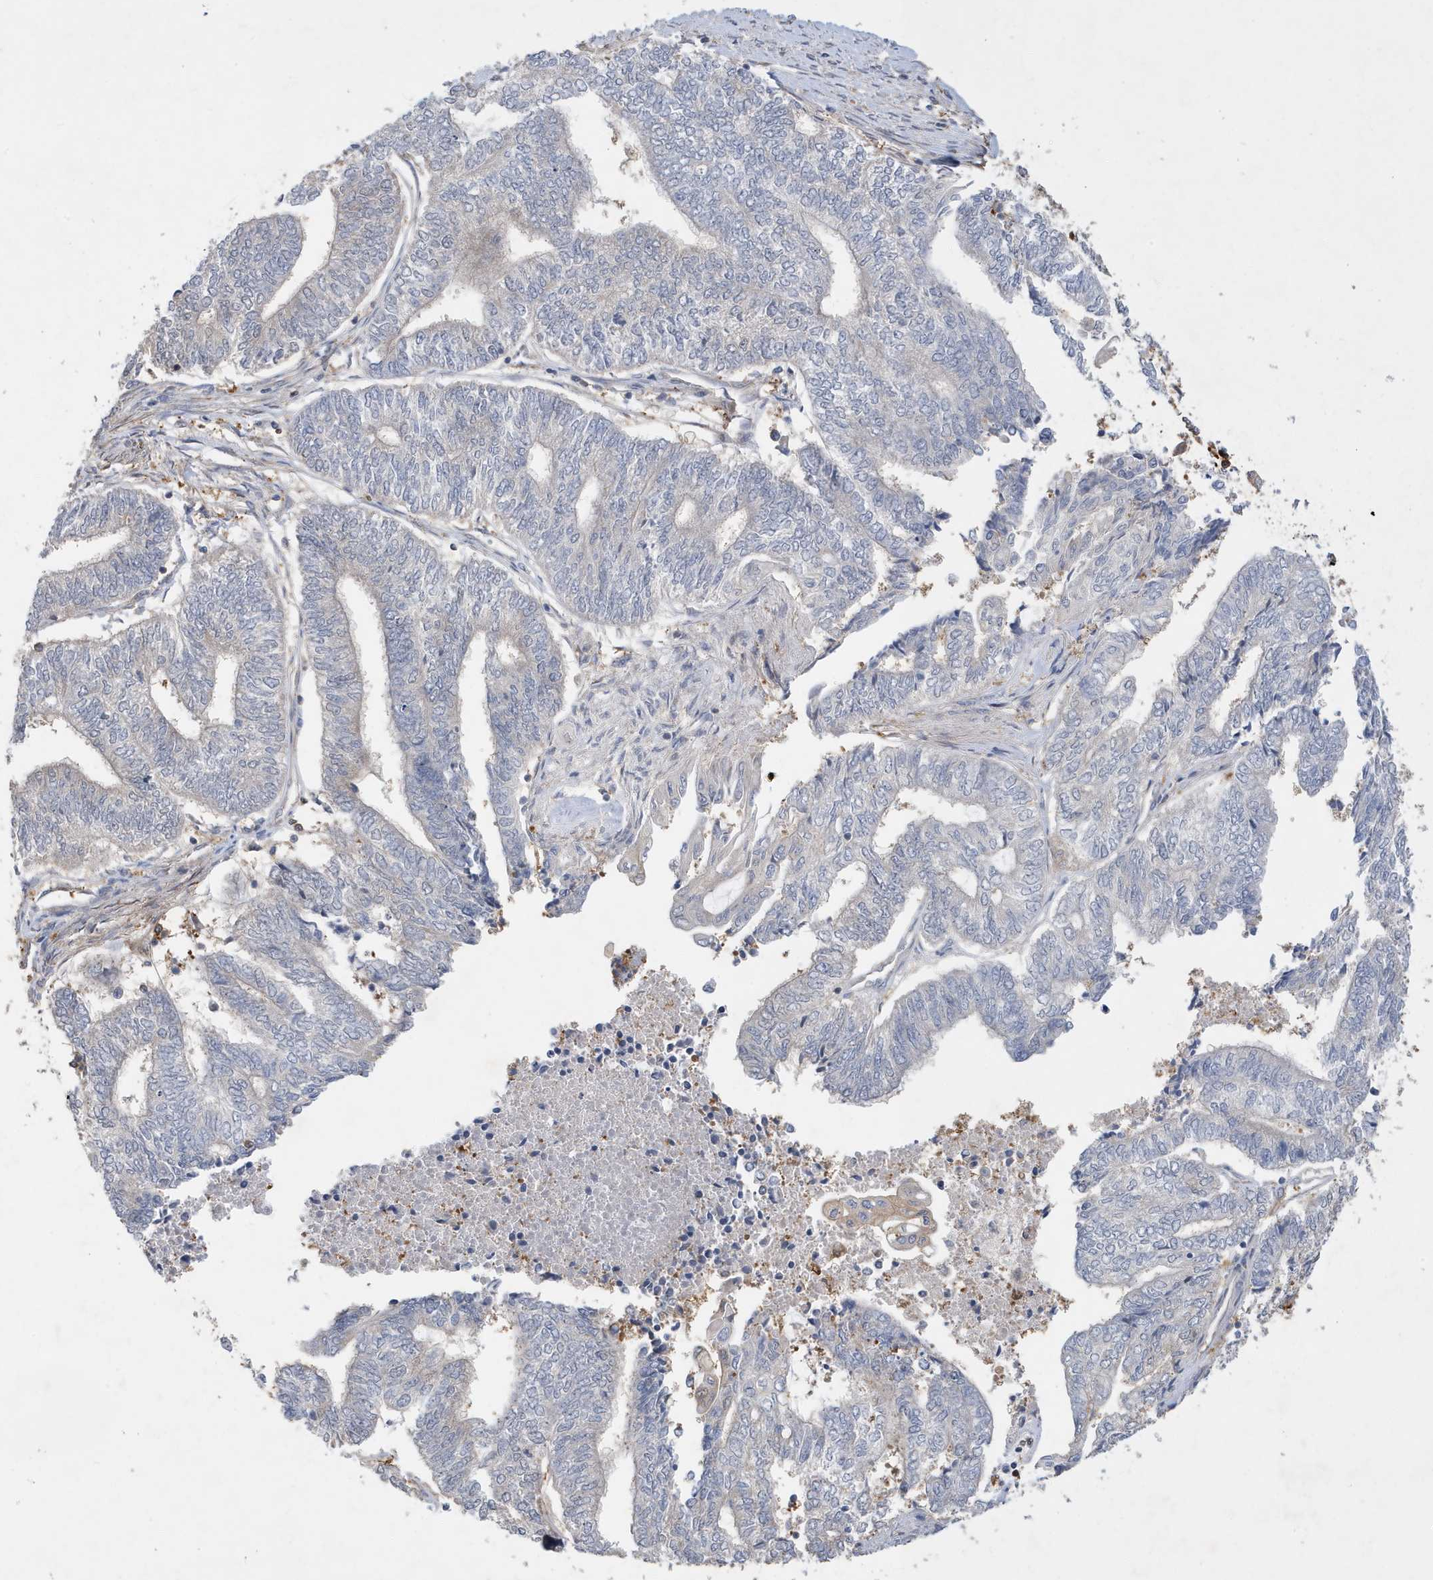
{"staining": {"intensity": "weak", "quantity": "<25%", "location": "cytoplasmic/membranous"}, "tissue": "endometrial cancer", "cell_type": "Tumor cells", "image_type": "cancer", "snomed": [{"axis": "morphology", "description": "Adenocarcinoma, NOS"}, {"axis": "topography", "description": "Uterus"}, {"axis": "topography", "description": "Endometrium"}], "caption": "Tumor cells show no significant staining in endometrial cancer (adenocarcinoma). (Stains: DAB (3,3'-diaminobenzidine) immunohistochemistry (IHC) with hematoxylin counter stain, Microscopy: brightfield microscopy at high magnification).", "gene": "LAPTM4A", "patient": {"sex": "female", "age": 70}}